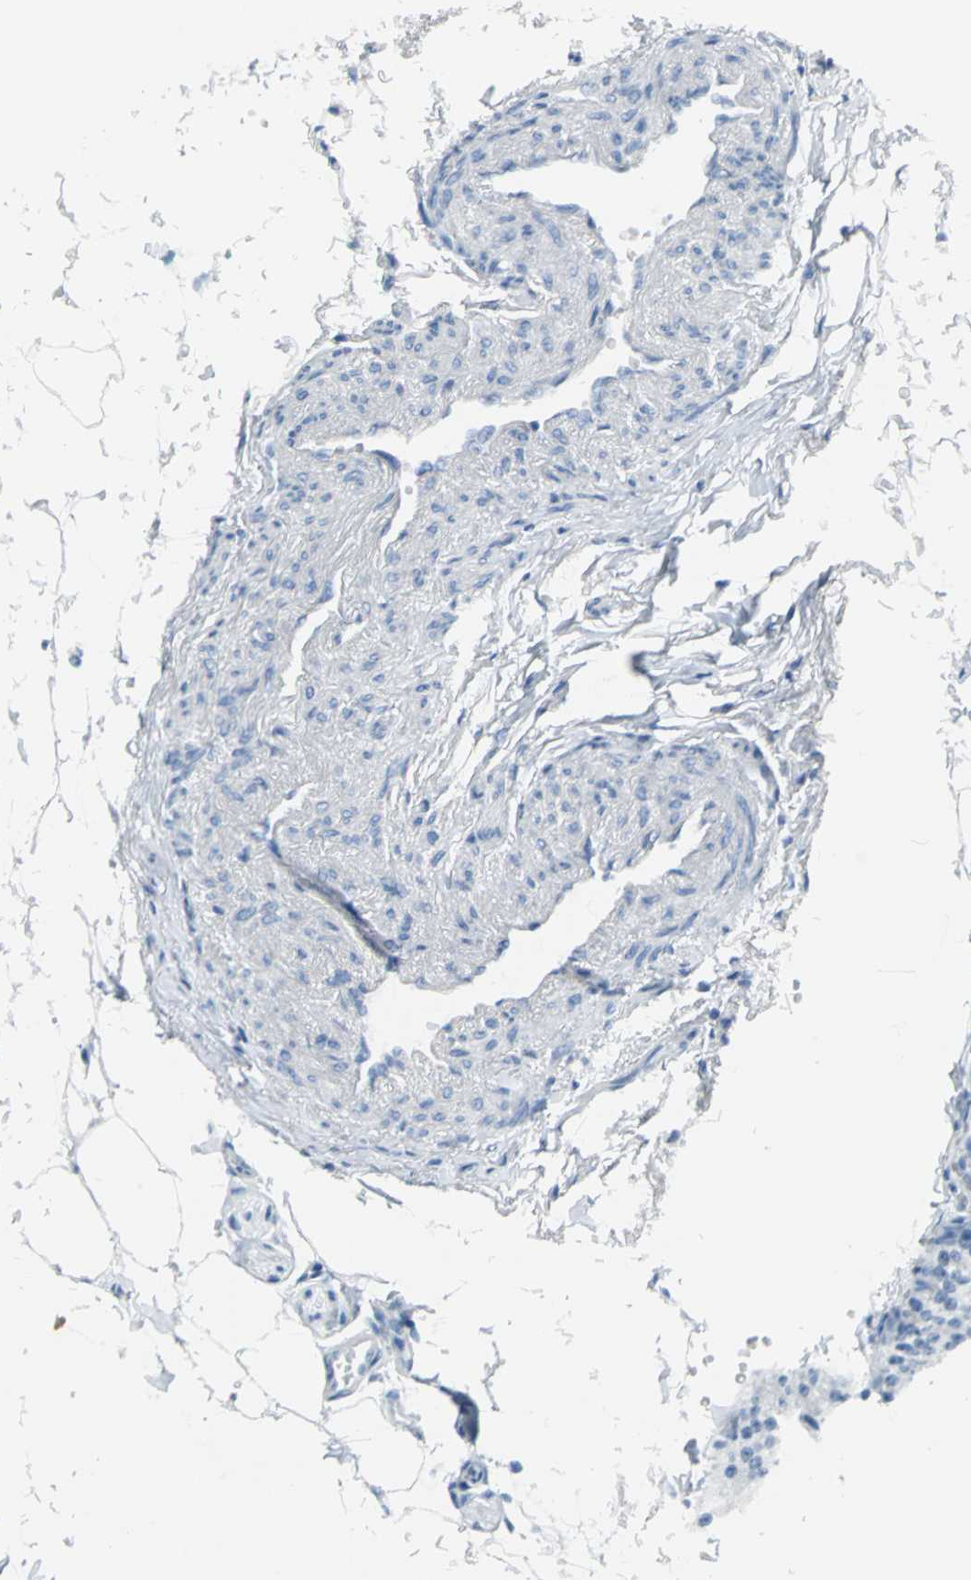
{"staining": {"intensity": "negative", "quantity": "none", "location": "none"}, "tissue": "carcinoid", "cell_type": "Tumor cells", "image_type": "cancer", "snomed": [{"axis": "morphology", "description": "Carcinoid, malignant, NOS"}, {"axis": "topography", "description": "Colon"}], "caption": "Immunohistochemistry (IHC) of malignant carcinoid reveals no expression in tumor cells. (Brightfield microscopy of DAB immunohistochemistry at high magnification).", "gene": "MCM3", "patient": {"sex": "female", "age": 61}}